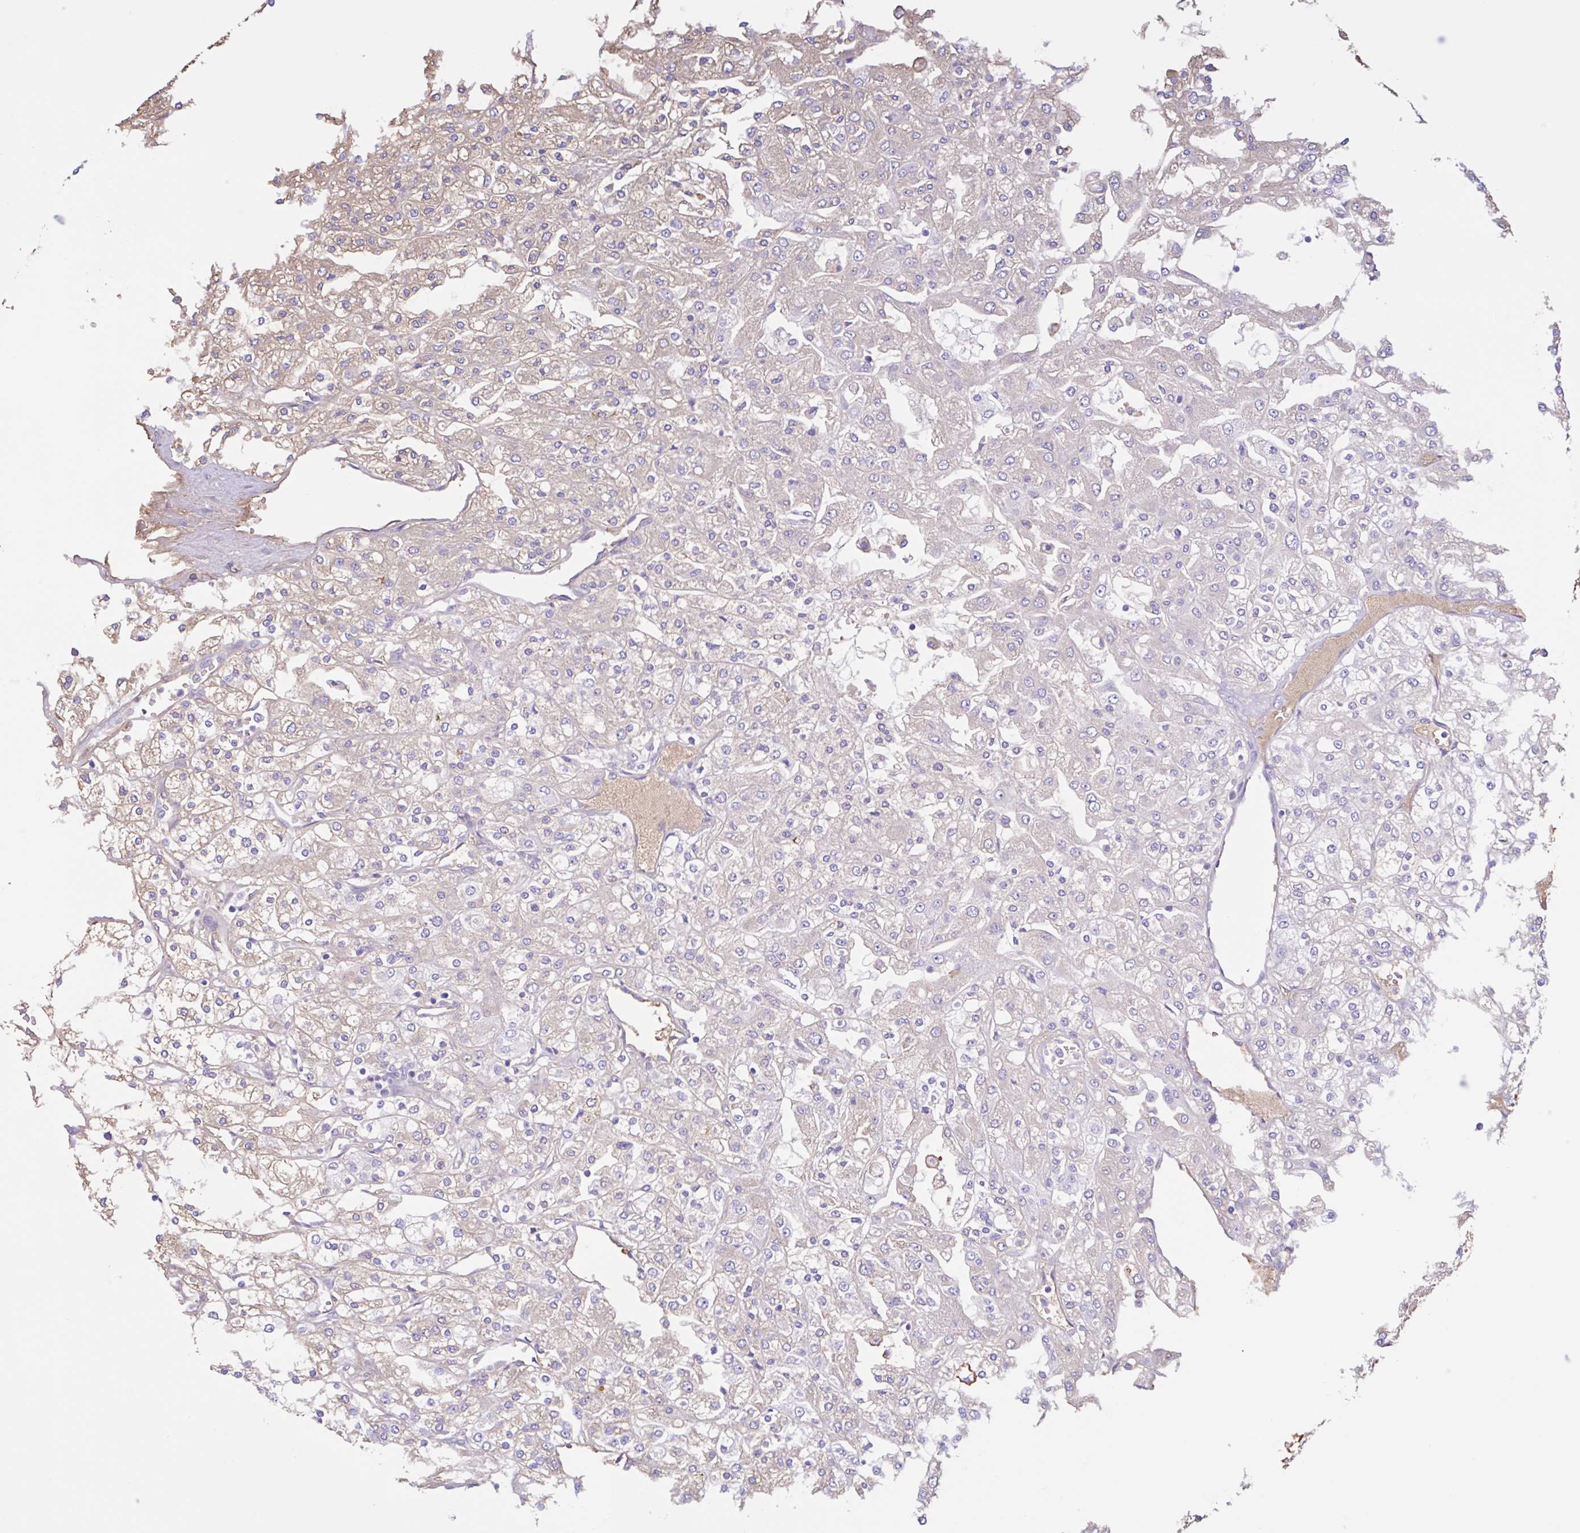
{"staining": {"intensity": "weak", "quantity": "<25%", "location": "cytoplasmic/membranous"}, "tissue": "renal cancer", "cell_type": "Tumor cells", "image_type": "cancer", "snomed": [{"axis": "morphology", "description": "Adenocarcinoma, NOS"}, {"axis": "topography", "description": "Kidney"}], "caption": "Tumor cells are negative for protein expression in human adenocarcinoma (renal).", "gene": "LARGE2", "patient": {"sex": "male", "age": 80}}